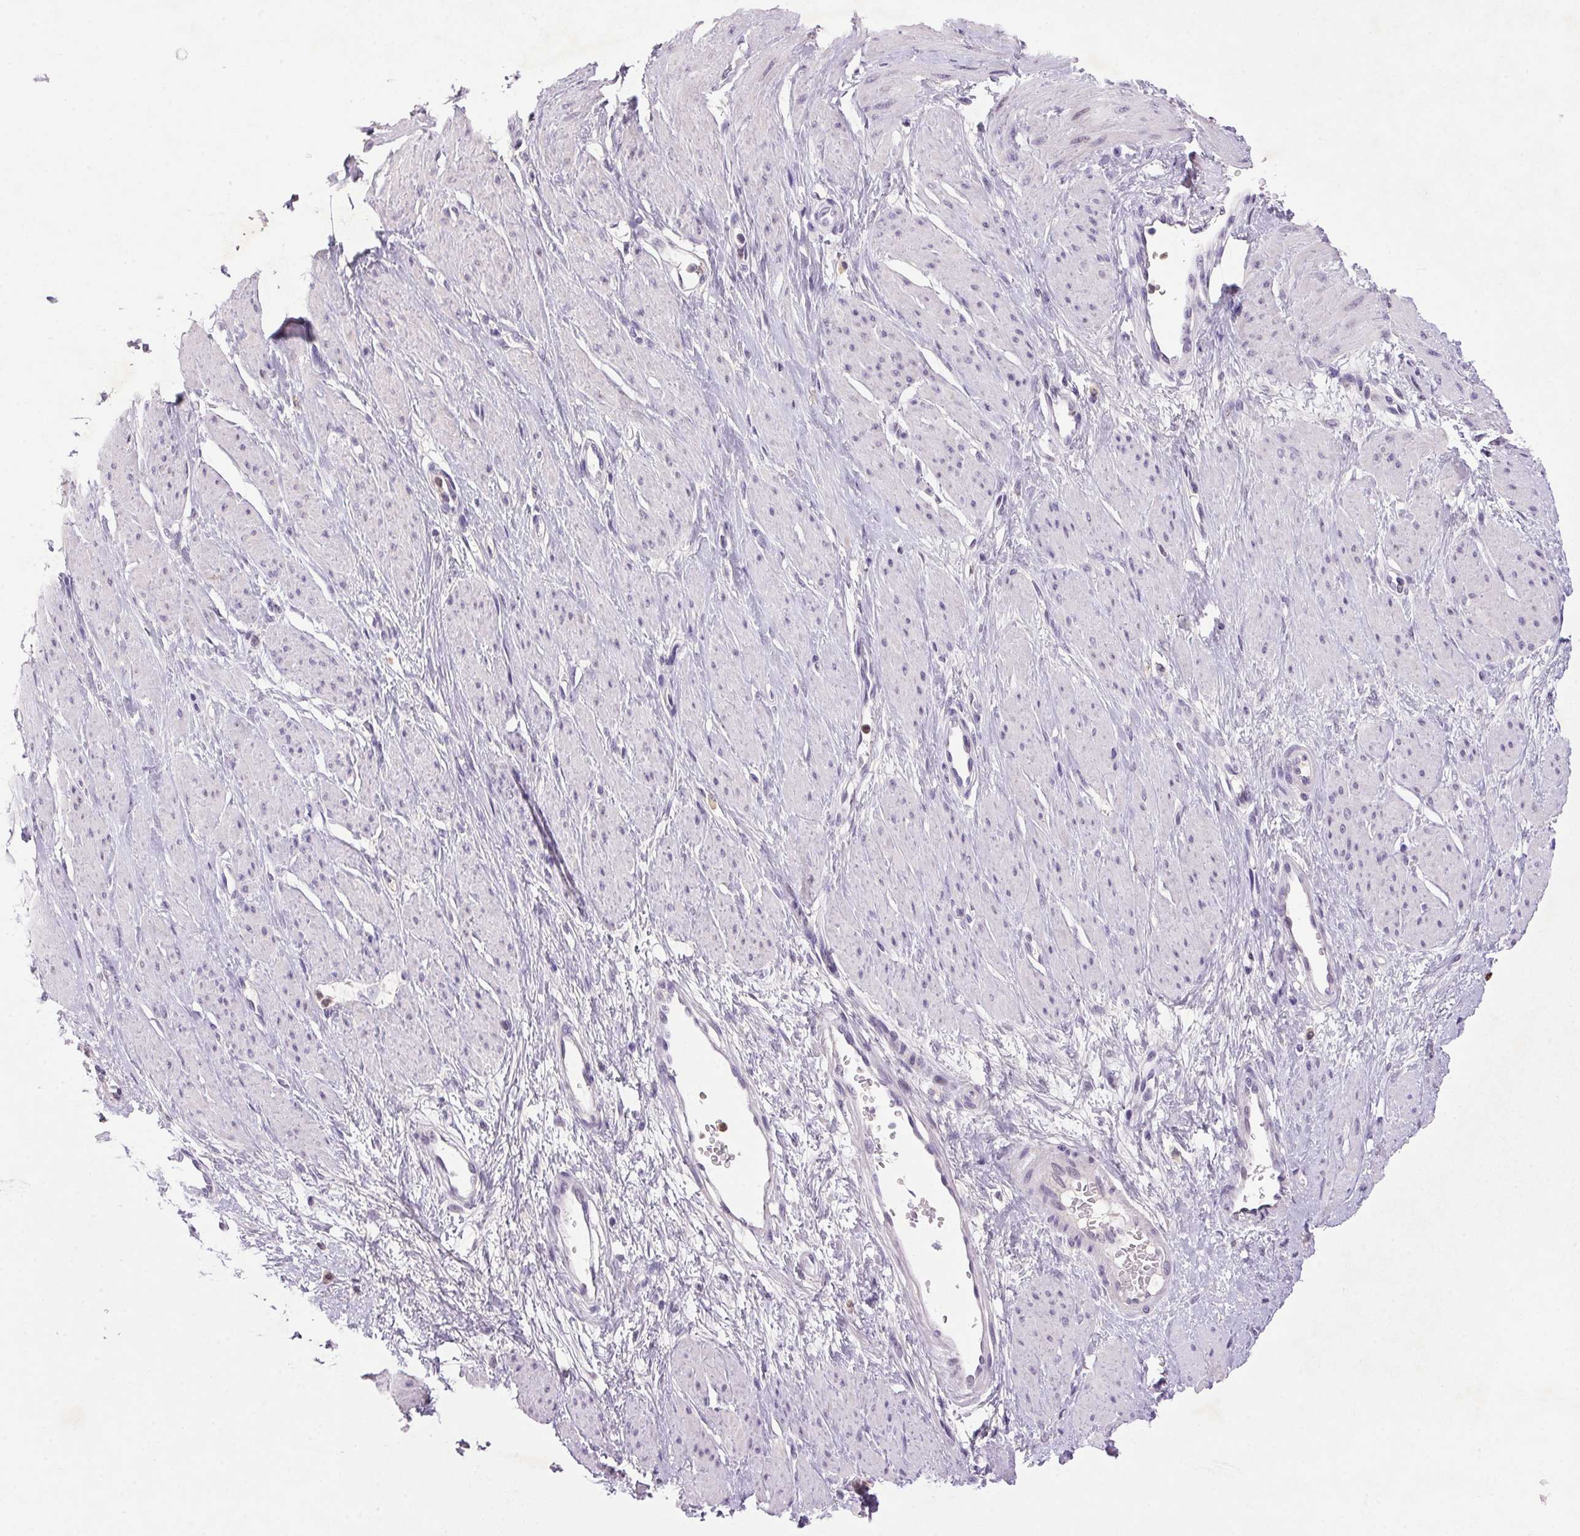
{"staining": {"intensity": "negative", "quantity": "none", "location": "none"}, "tissue": "smooth muscle", "cell_type": "Smooth muscle cells", "image_type": "normal", "snomed": [{"axis": "morphology", "description": "Normal tissue, NOS"}, {"axis": "topography", "description": "Smooth muscle"}, {"axis": "topography", "description": "Uterus"}], "caption": "Histopathology image shows no protein expression in smooth muscle cells of unremarkable smooth muscle. (DAB (3,3'-diaminobenzidine) immunohistochemistry with hematoxylin counter stain).", "gene": "TRDN", "patient": {"sex": "female", "age": 39}}